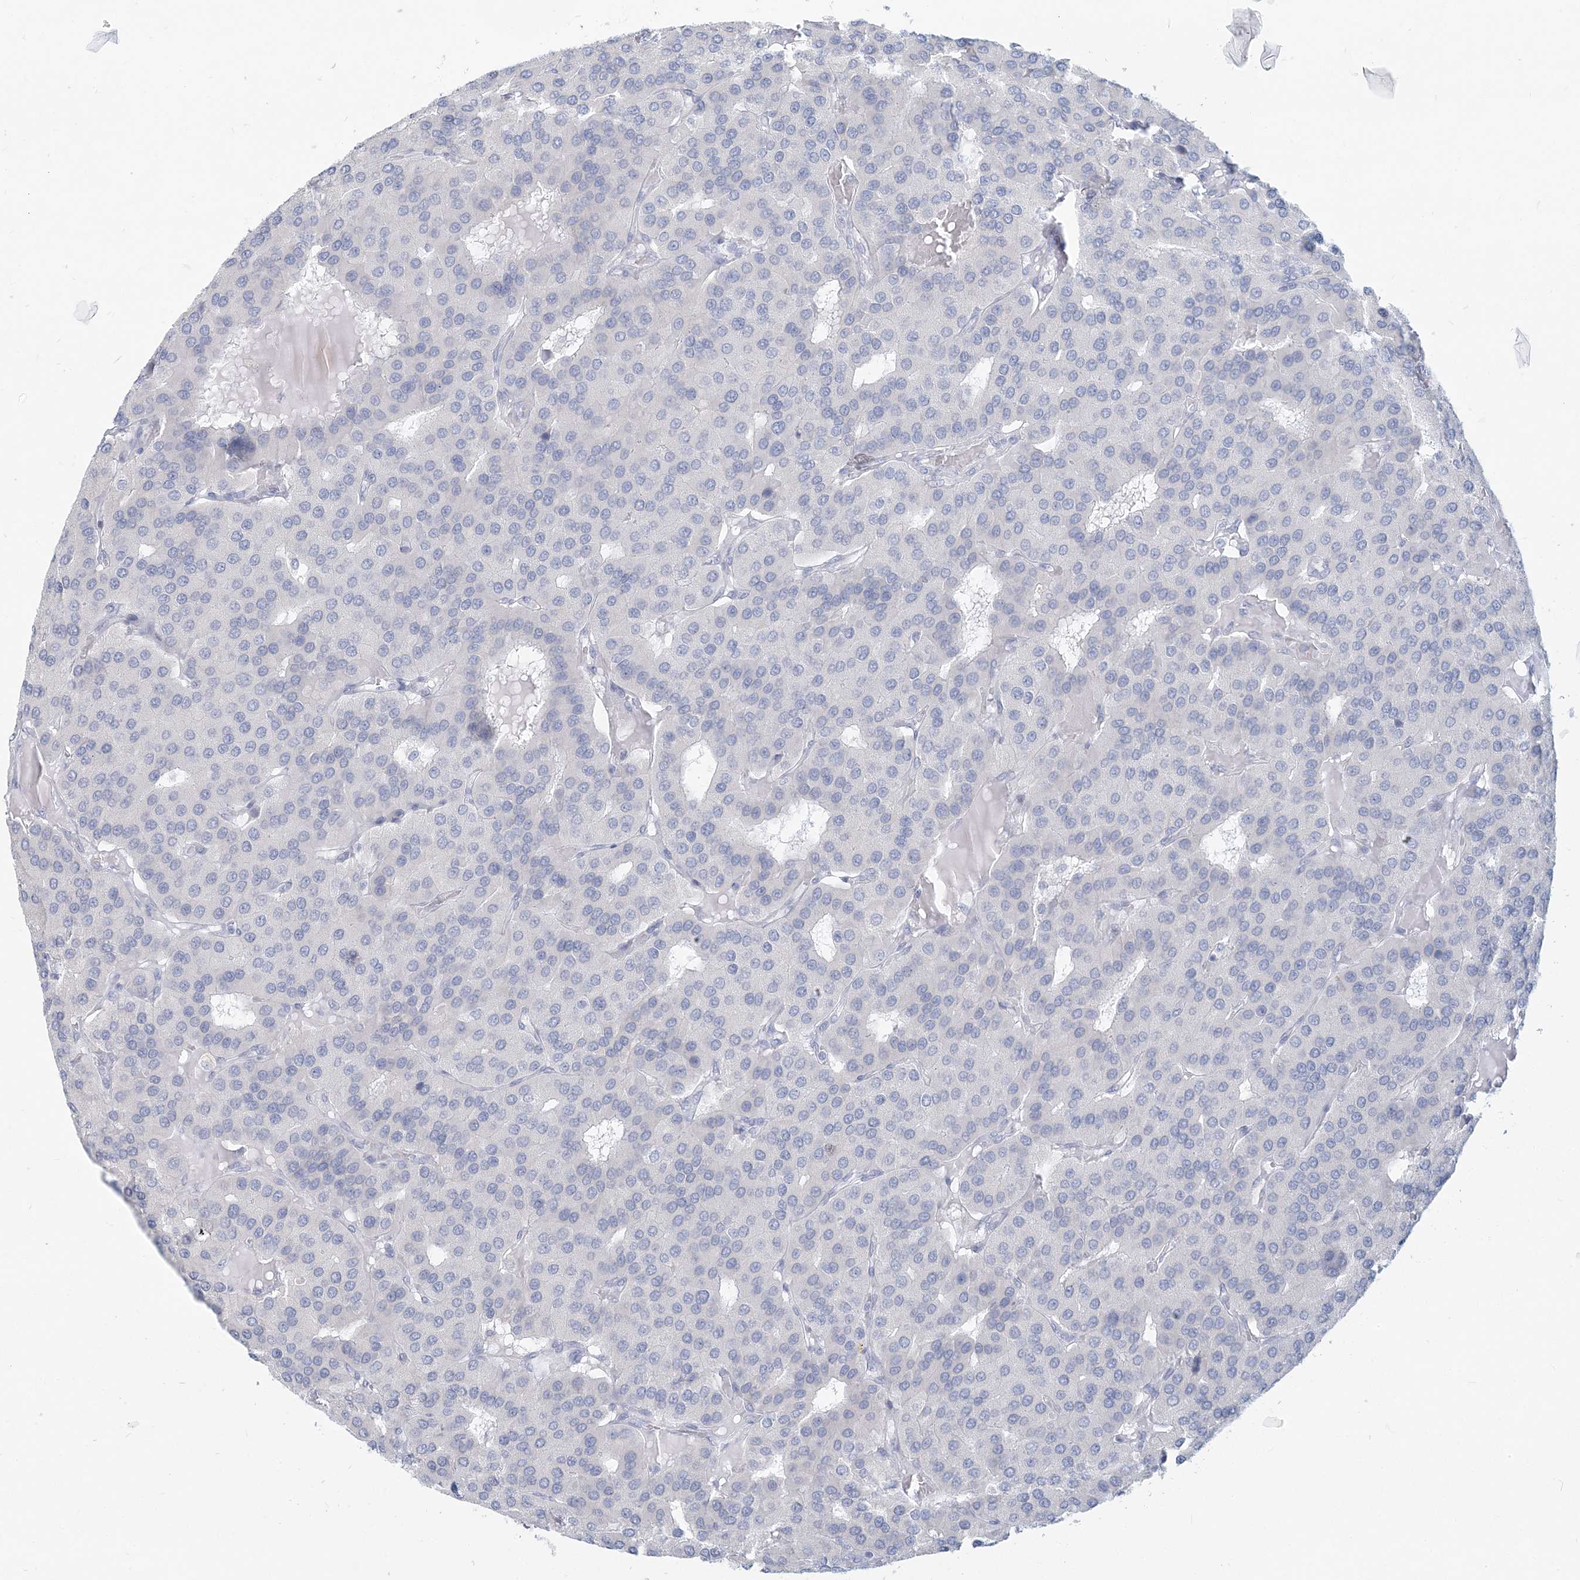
{"staining": {"intensity": "negative", "quantity": "none", "location": "none"}, "tissue": "parathyroid gland", "cell_type": "Glandular cells", "image_type": "normal", "snomed": [{"axis": "morphology", "description": "Normal tissue, NOS"}, {"axis": "morphology", "description": "Adenoma, NOS"}, {"axis": "topography", "description": "Parathyroid gland"}], "caption": "Immunohistochemical staining of normal human parathyroid gland reveals no significant expression in glandular cells.", "gene": "CSN1S1", "patient": {"sex": "female", "age": 86}}